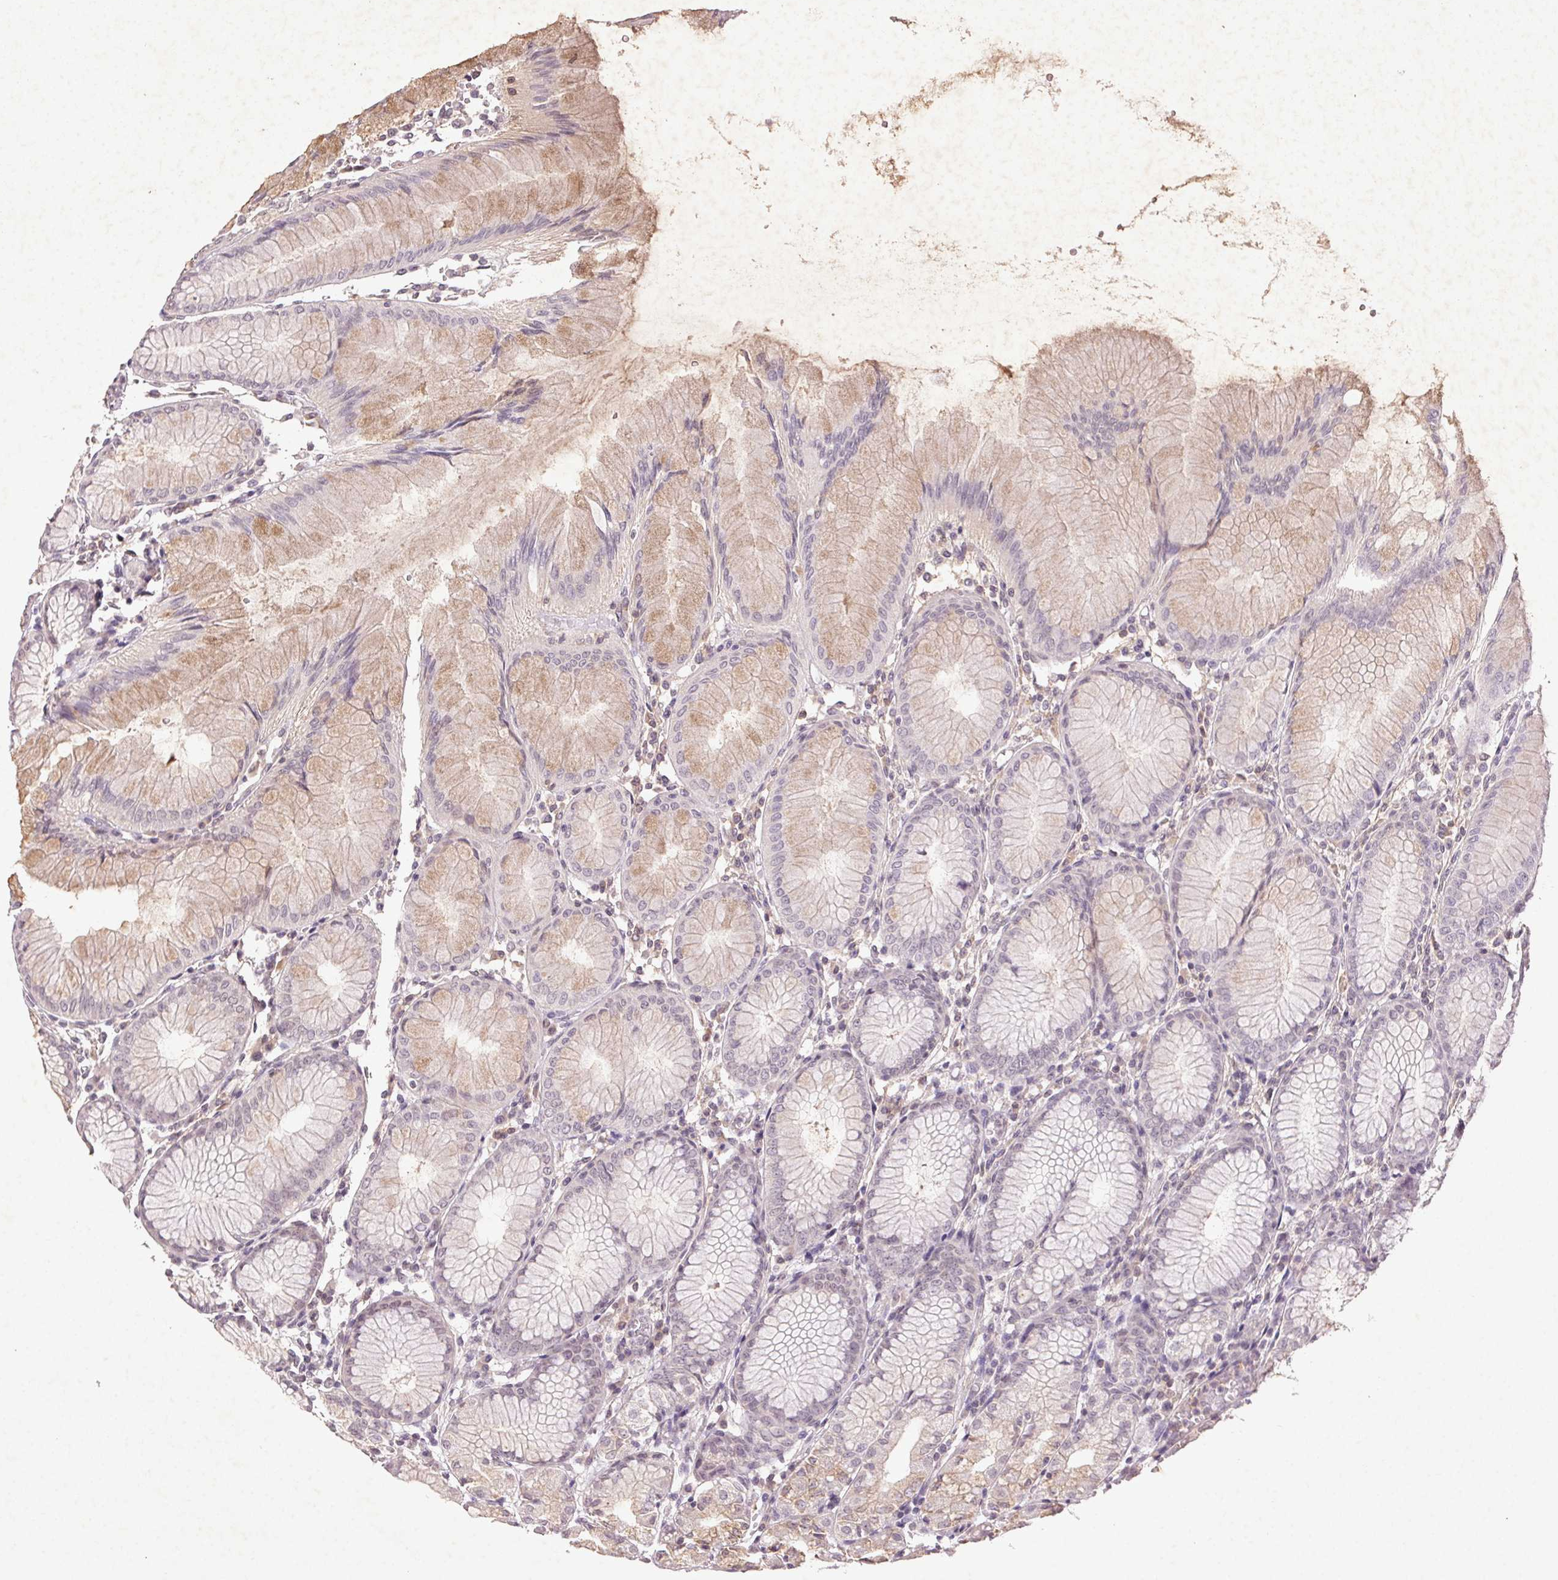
{"staining": {"intensity": "weak", "quantity": "25%-75%", "location": "cytoplasmic/membranous"}, "tissue": "stomach", "cell_type": "Glandular cells", "image_type": "normal", "snomed": [{"axis": "morphology", "description": "Normal tissue, NOS"}, {"axis": "topography", "description": "Stomach"}], "caption": "Immunohistochemistry micrograph of normal stomach: stomach stained using IHC exhibits low levels of weak protein expression localized specifically in the cytoplasmic/membranous of glandular cells, appearing as a cytoplasmic/membranous brown color.", "gene": "FAM168B", "patient": {"sex": "female", "age": 57}}